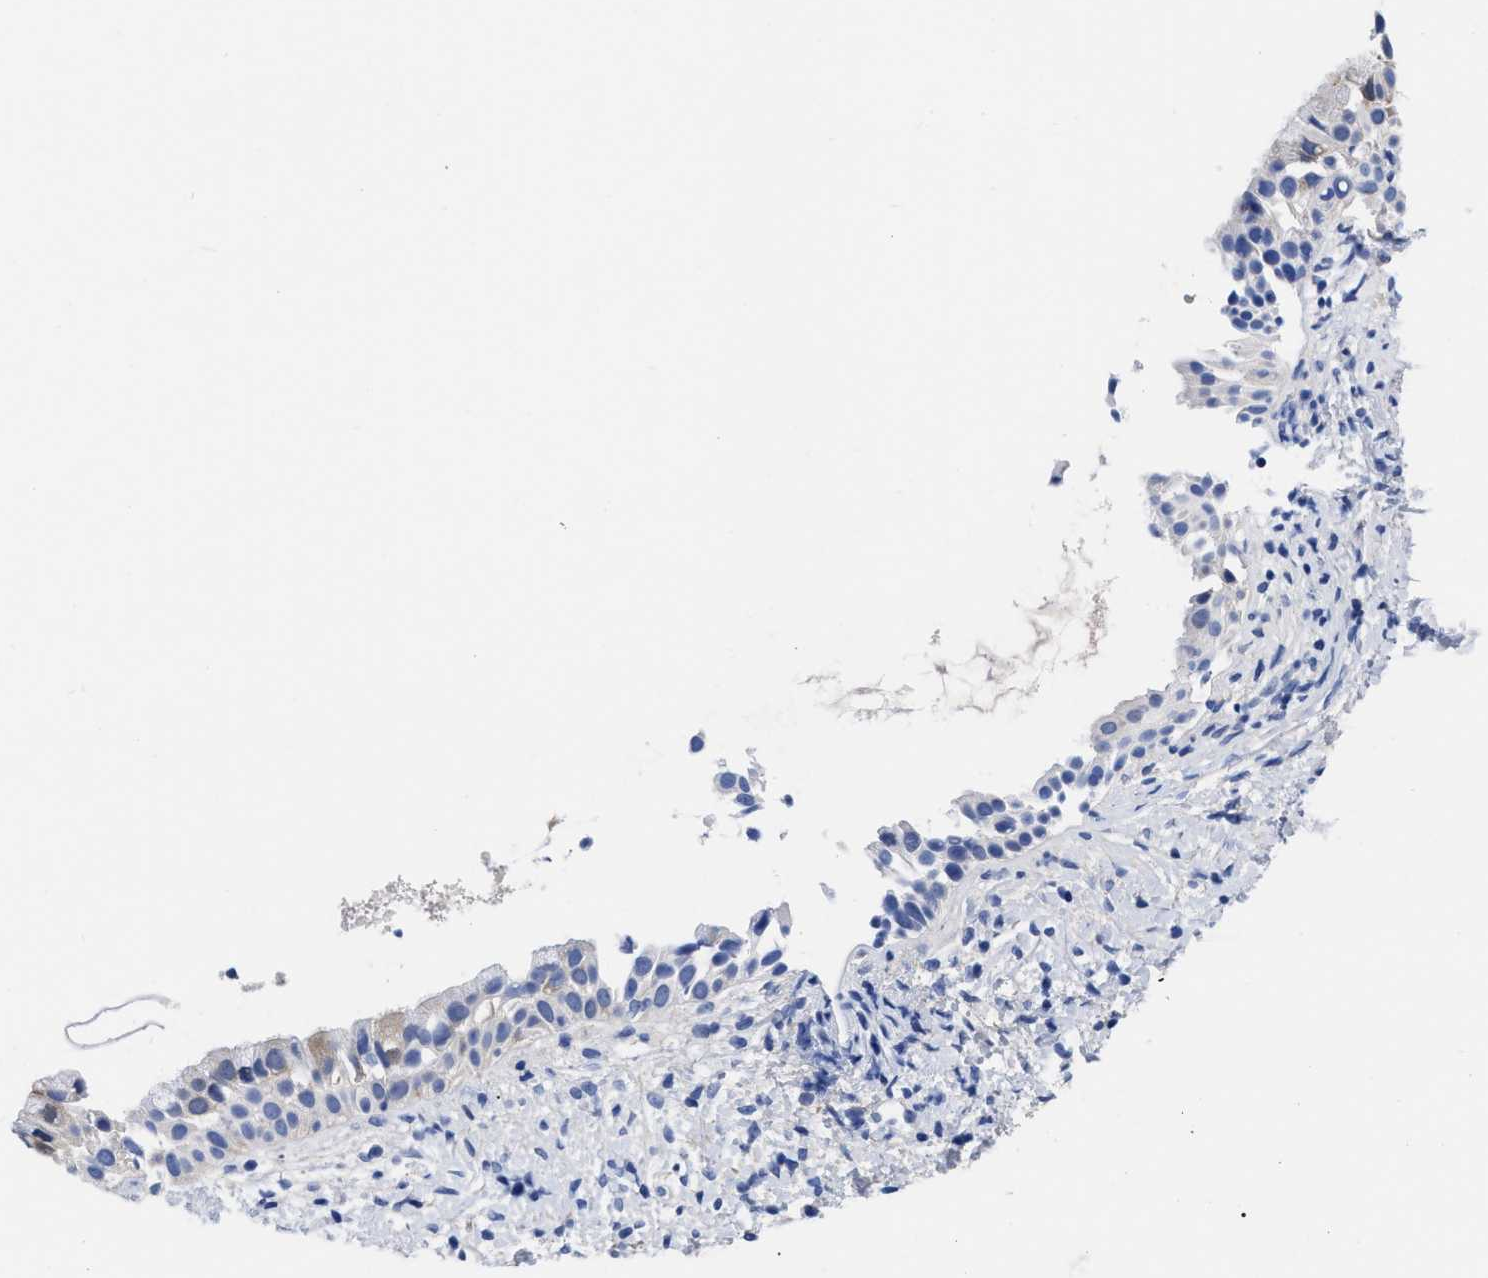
{"staining": {"intensity": "strong", "quantity": "25%-75%", "location": "cytoplasmic/membranous"}, "tissue": "nasopharynx", "cell_type": "Respiratory epithelial cells", "image_type": "normal", "snomed": [{"axis": "morphology", "description": "Normal tissue, NOS"}, {"axis": "topography", "description": "Nasopharynx"}], "caption": "Strong cytoplasmic/membranous staining is appreciated in approximately 25%-75% of respiratory epithelial cells in unremarkable nasopharynx.", "gene": "RBKS", "patient": {"sex": "male", "age": 22}}